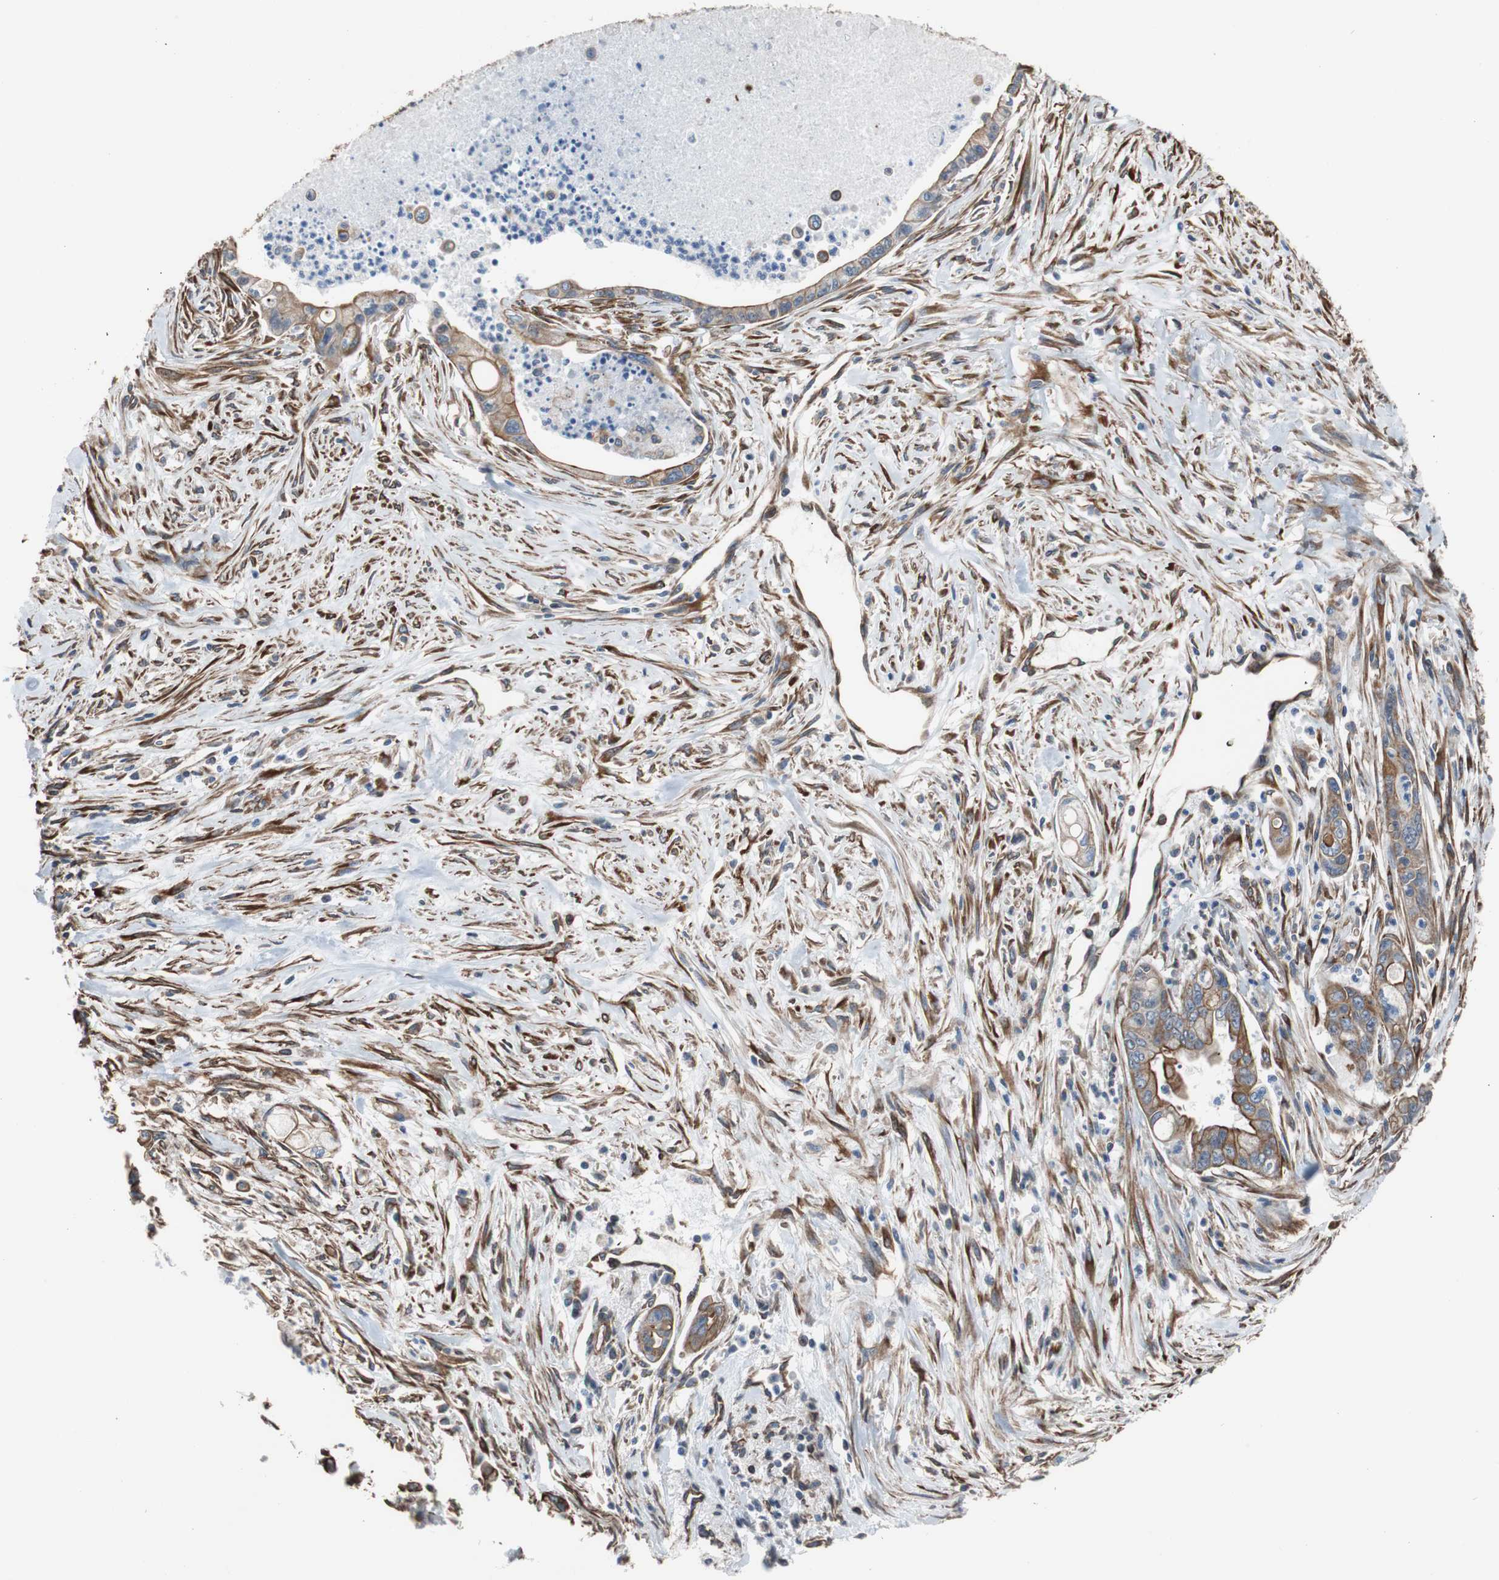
{"staining": {"intensity": "strong", "quantity": "25%-75%", "location": "cytoplasmic/membranous"}, "tissue": "pancreatic cancer", "cell_type": "Tumor cells", "image_type": "cancer", "snomed": [{"axis": "morphology", "description": "Adenocarcinoma, NOS"}, {"axis": "topography", "description": "Pancreas"}], "caption": "Strong cytoplasmic/membranous staining is seen in about 25%-75% of tumor cells in pancreatic cancer.", "gene": "KIF3B", "patient": {"sex": "male", "age": 70}}